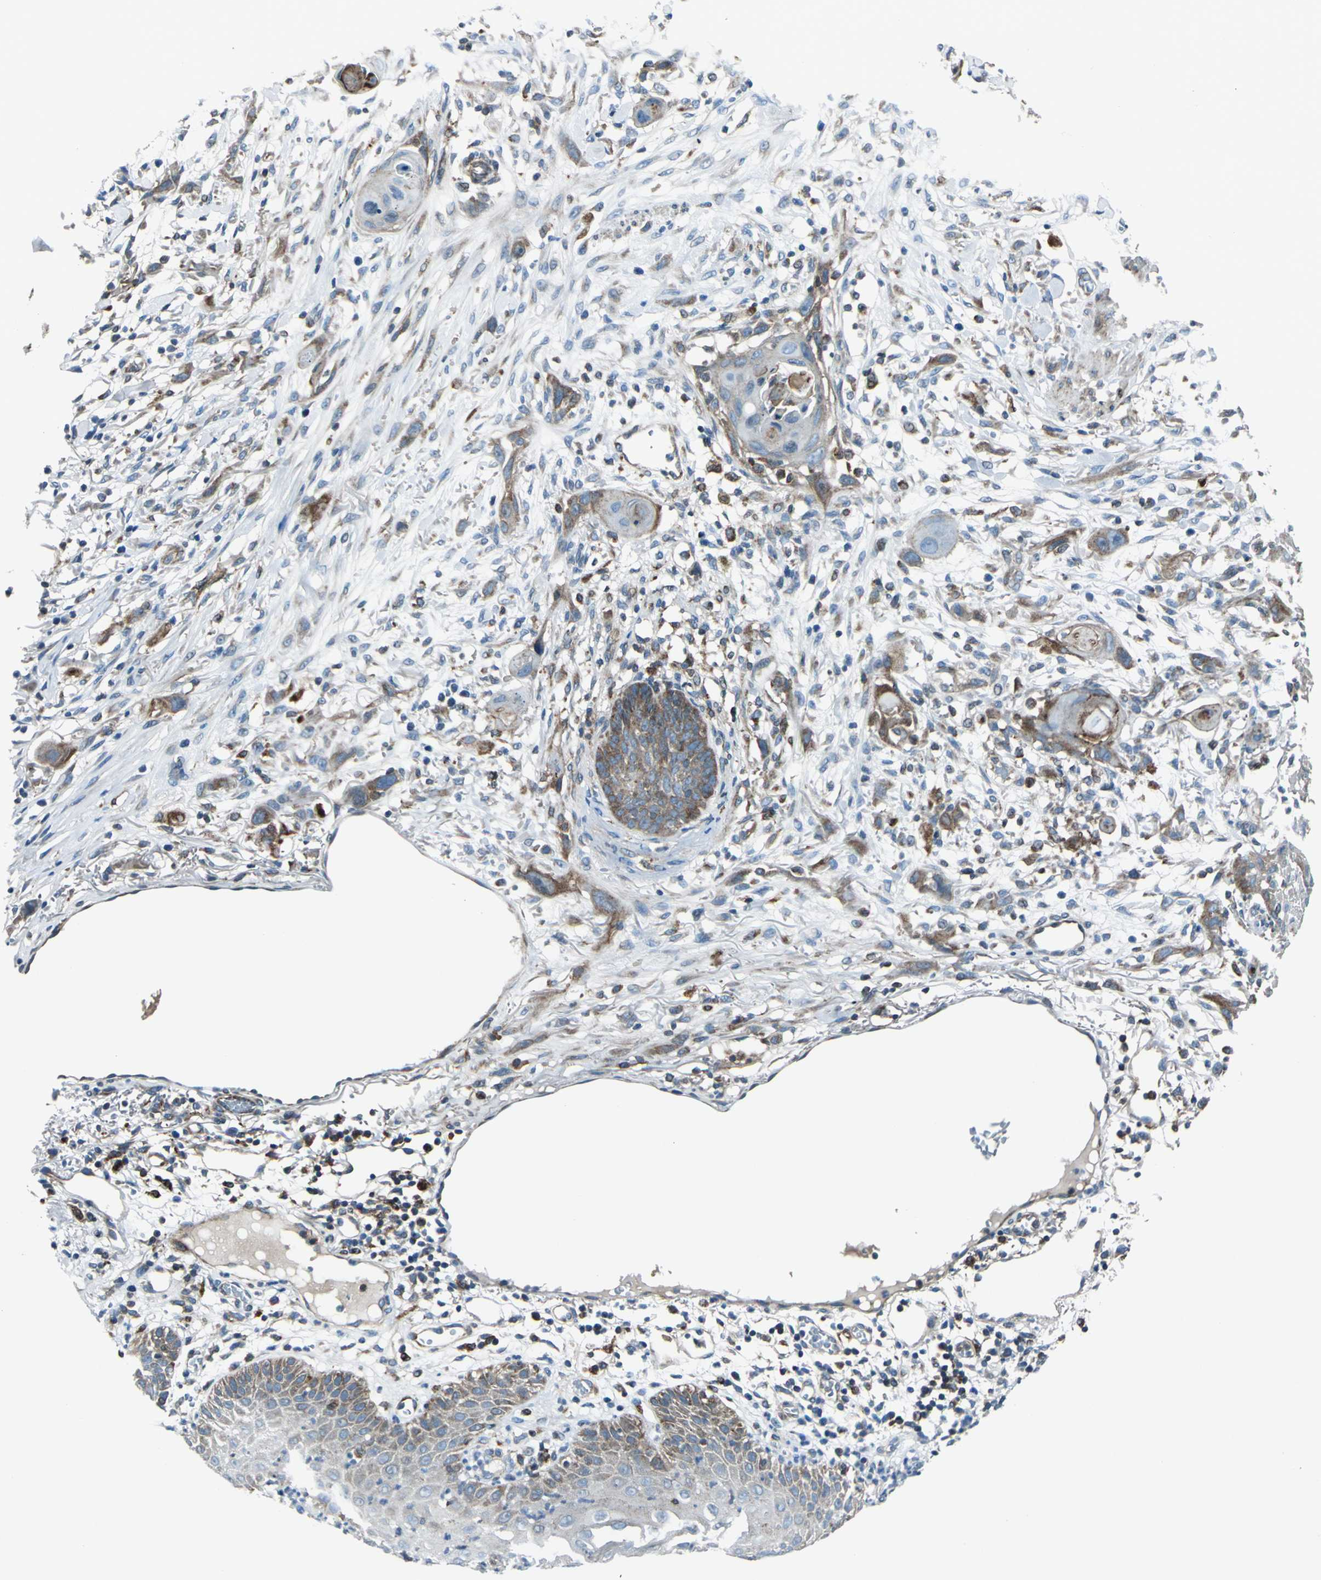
{"staining": {"intensity": "moderate", "quantity": "25%-75%", "location": "cytoplasmic/membranous"}, "tissue": "skin cancer", "cell_type": "Tumor cells", "image_type": "cancer", "snomed": [{"axis": "morphology", "description": "Normal tissue, NOS"}, {"axis": "morphology", "description": "Squamous cell carcinoma, NOS"}, {"axis": "topography", "description": "Skin"}], "caption": "Protein expression analysis of human skin cancer reveals moderate cytoplasmic/membranous expression in about 25%-75% of tumor cells.", "gene": "HTATIP2", "patient": {"sex": "female", "age": 59}}